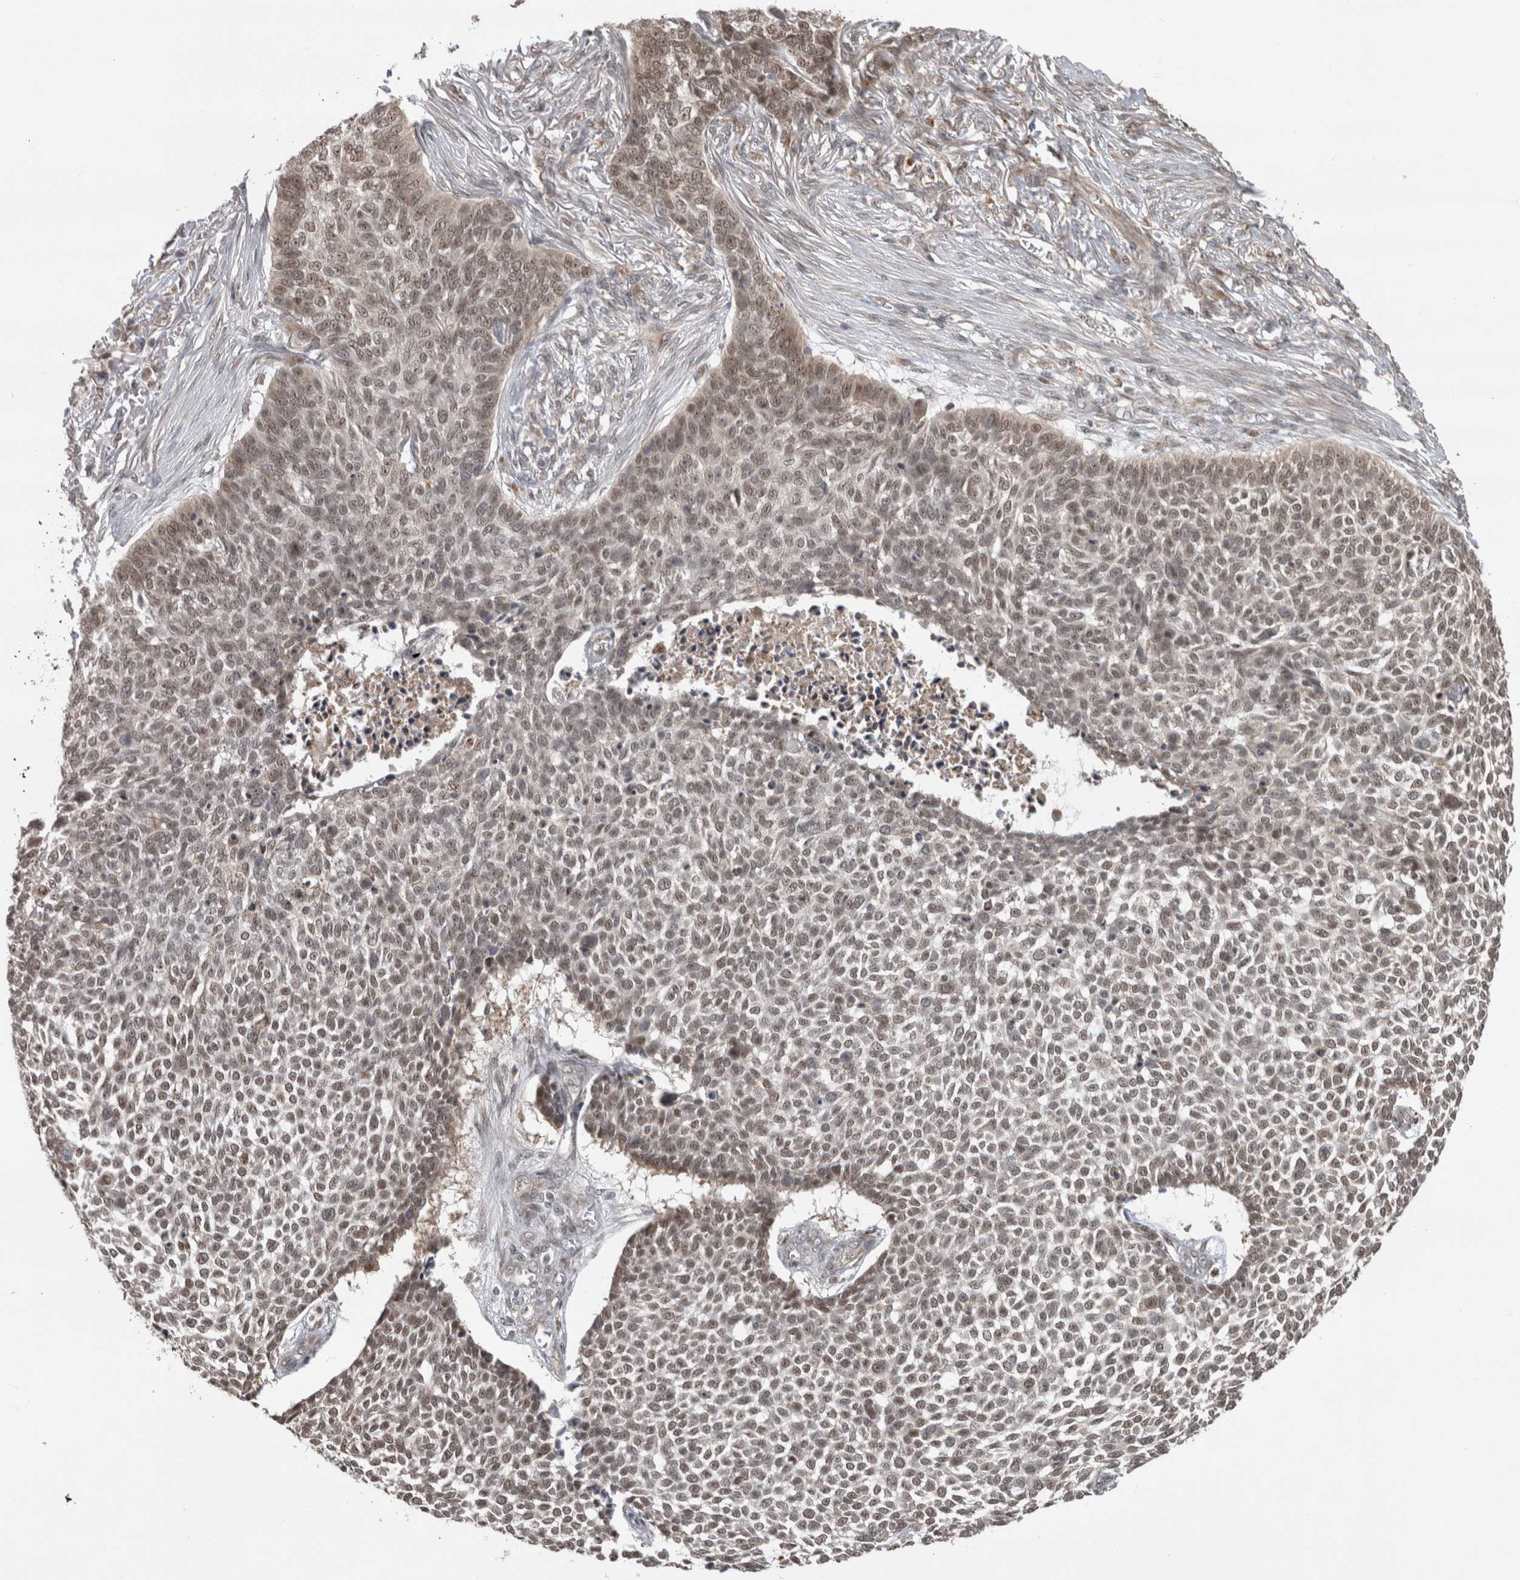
{"staining": {"intensity": "weak", "quantity": ">75%", "location": "nuclear"}, "tissue": "skin cancer", "cell_type": "Tumor cells", "image_type": "cancer", "snomed": [{"axis": "morphology", "description": "Basal cell carcinoma"}, {"axis": "topography", "description": "Skin"}], "caption": "Tumor cells demonstrate weak nuclear expression in about >75% of cells in skin cancer. (DAB IHC, brown staining for protein, blue staining for nuclei).", "gene": "NAB2", "patient": {"sex": "male", "age": 85}}